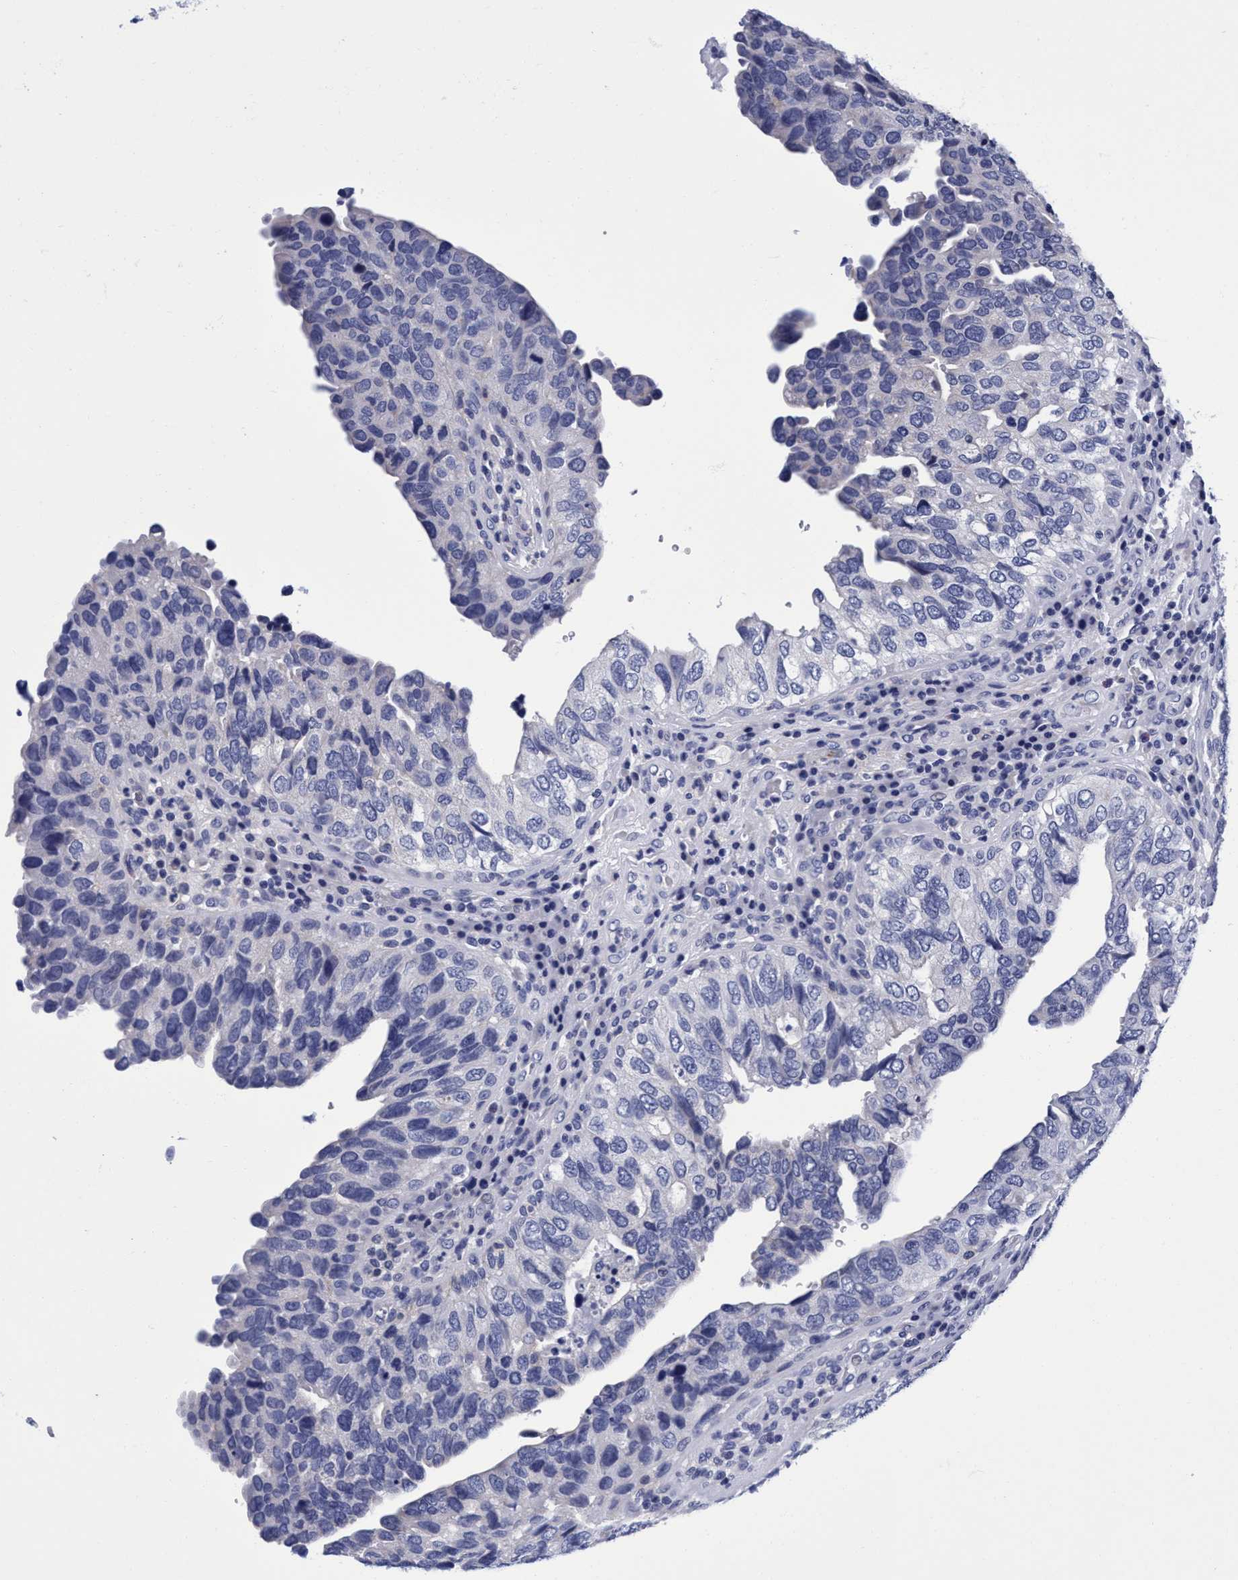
{"staining": {"intensity": "weak", "quantity": "25%-75%", "location": "cytoplasmic/membranous"}, "tissue": "urothelial cancer", "cell_type": "Tumor cells", "image_type": "cancer", "snomed": [{"axis": "morphology", "description": "Urothelial carcinoma, High grade"}, {"axis": "topography", "description": "Urinary bladder"}], "caption": "A low amount of weak cytoplasmic/membranous staining is appreciated in approximately 25%-75% of tumor cells in urothelial carcinoma (high-grade) tissue.", "gene": "PLPPR1", "patient": {"sex": "female", "age": 82}}